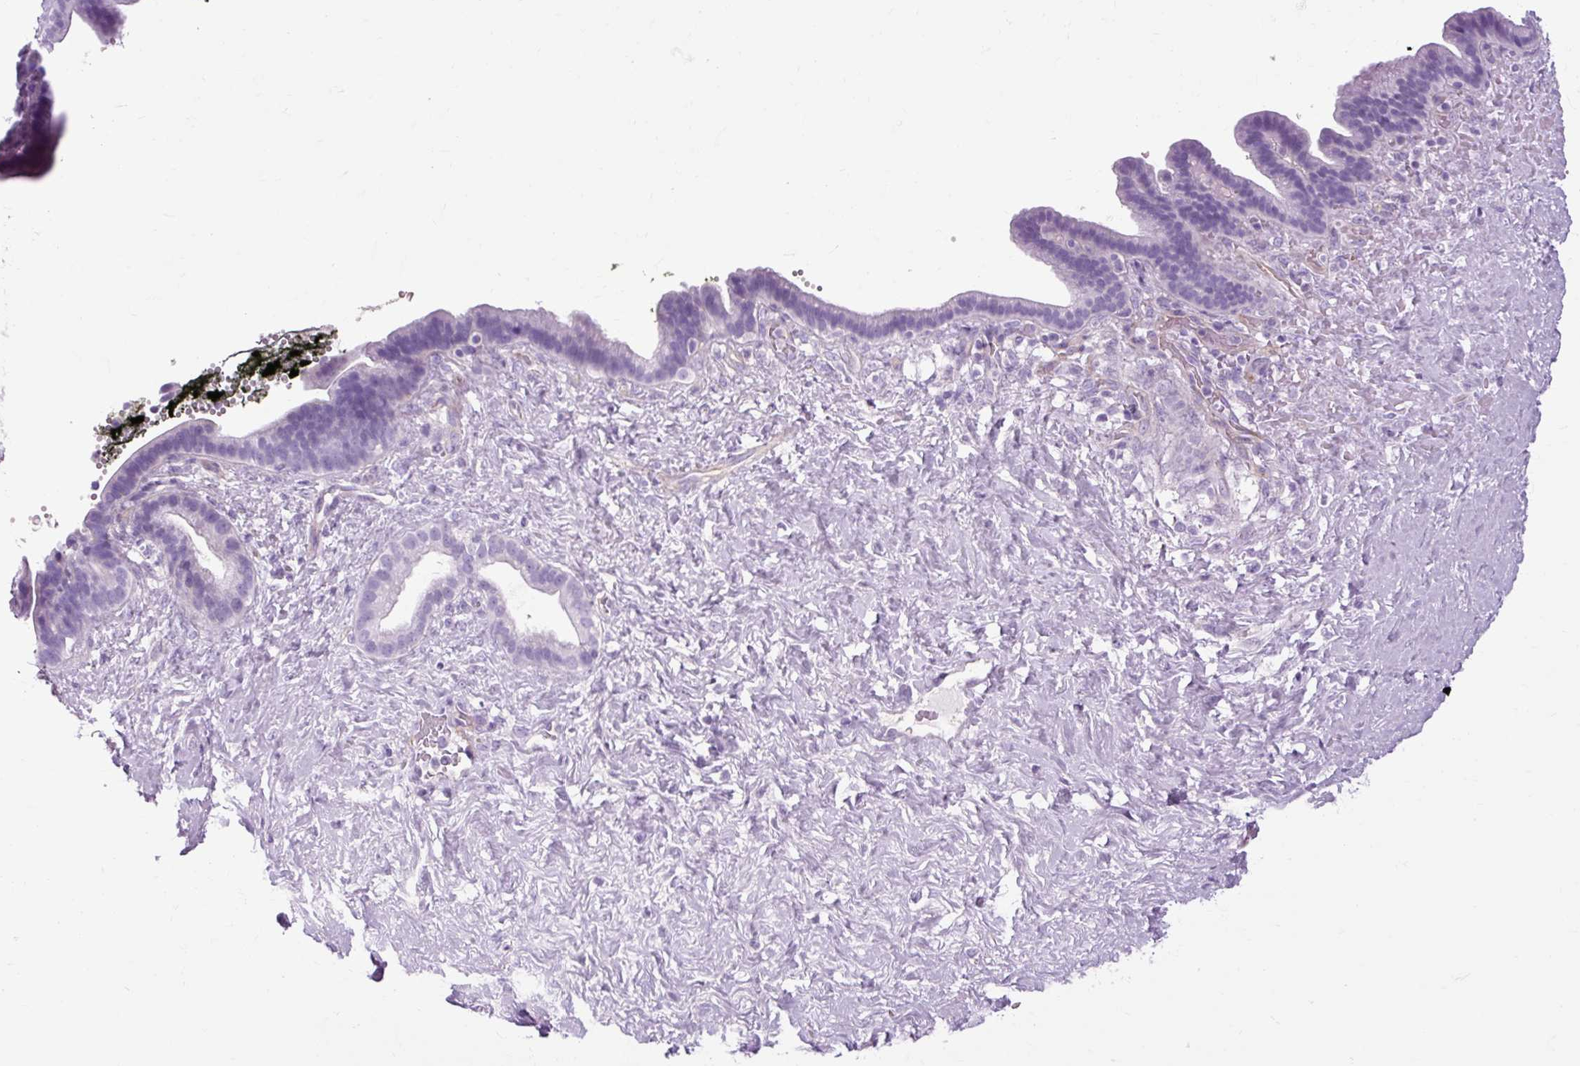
{"staining": {"intensity": "negative", "quantity": "none", "location": "none"}, "tissue": "pancreatic cancer", "cell_type": "Tumor cells", "image_type": "cancer", "snomed": [{"axis": "morphology", "description": "Adenocarcinoma, NOS"}, {"axis": "topography", "description": "Pancreas"}], "caption": "Protein analysis of pancreatic cancer reveals no significant expression in tumor cells.", "gene": "OOEP", "patient": {"sex": "male", "age": 44}}